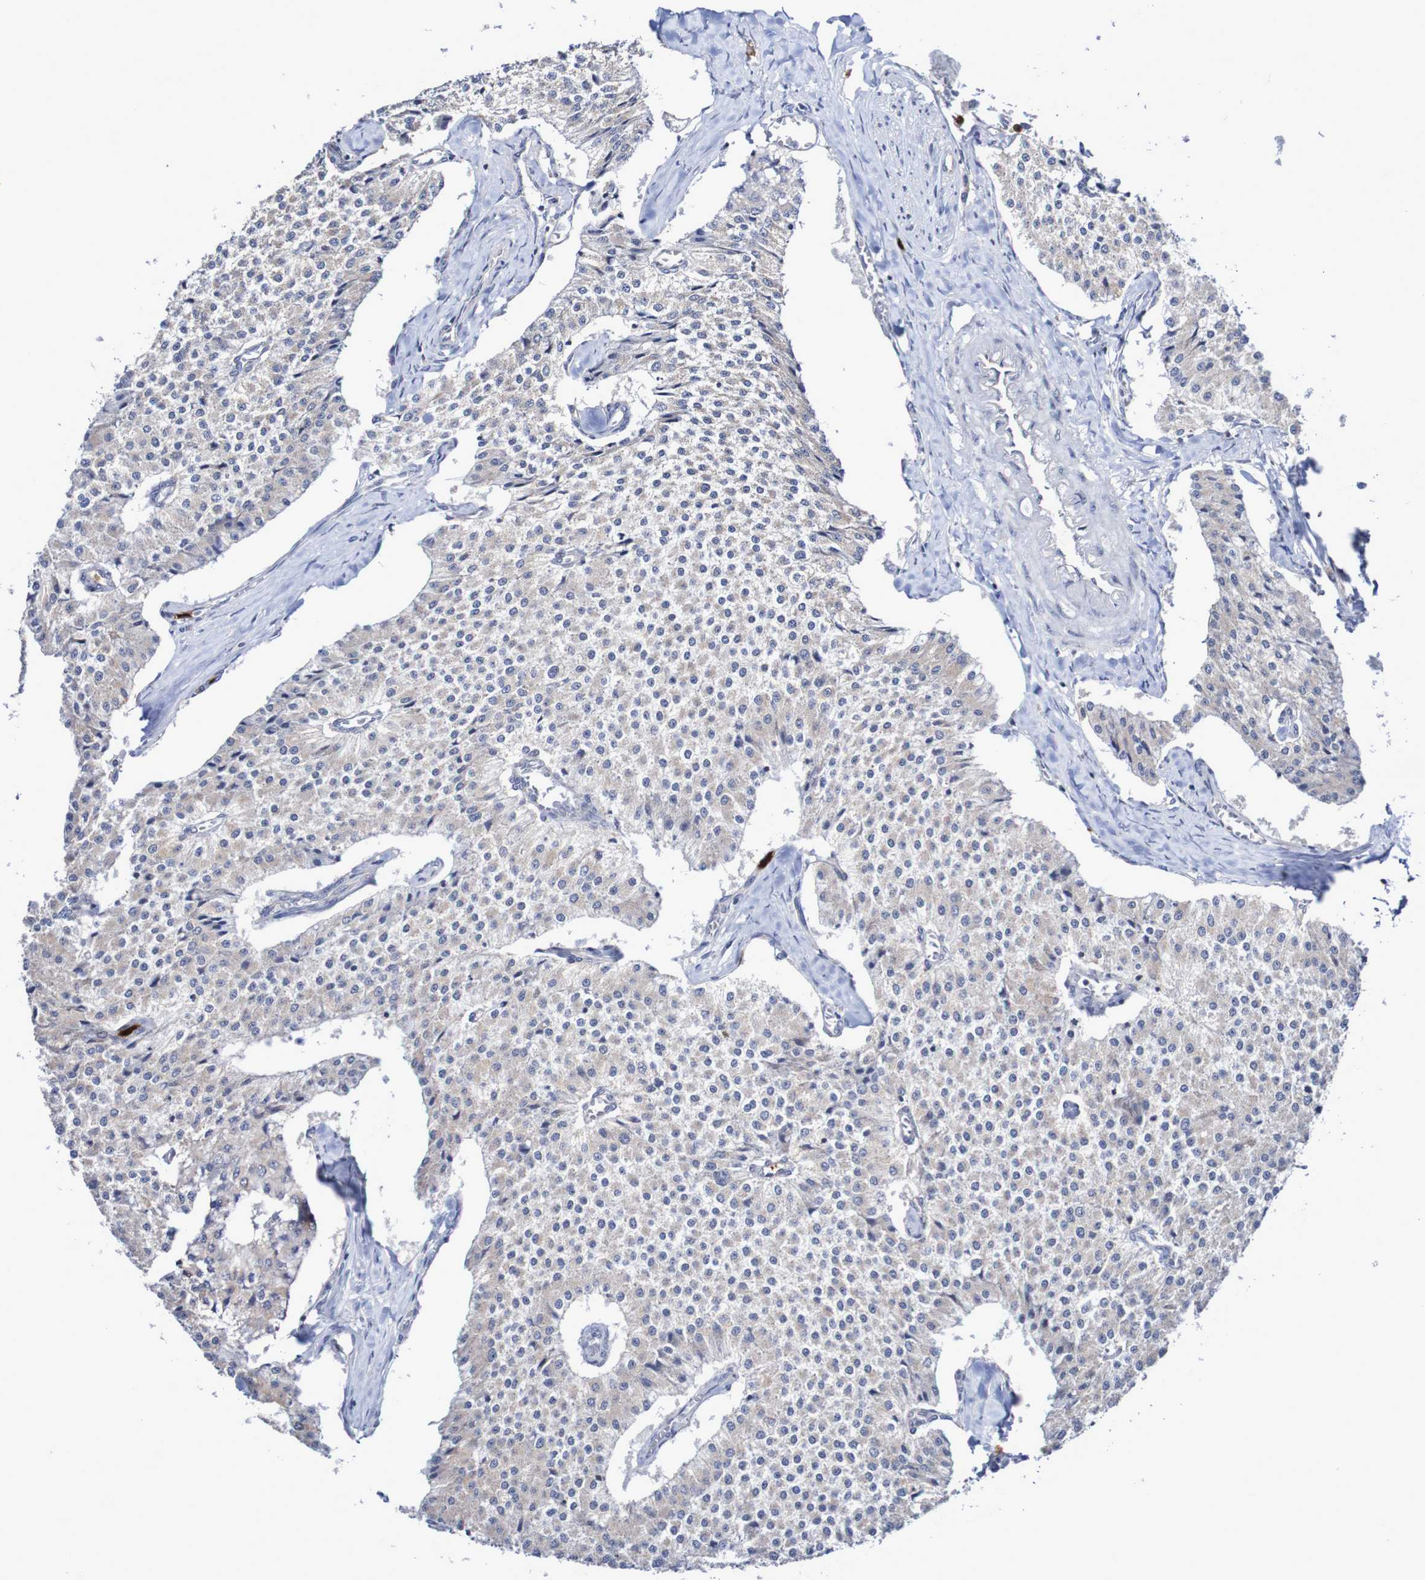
{"staining": {"intensity": "negative", "quantity": "none", "location": "none"}, "tissue": "carcinoid", "cell_type": "Tumor cells", "image_type": "cancer", "snomed": [{"axis": "morphology", "description": "Carcinoid, malignant, NOS"}, {"axis": "topography", "description": "Colon"}], "caption": "There is no significant positivity in tumor cells of malignant carcinoid. (Immunohistochemistry, brightfield microscopy, high magnification).", "gene": "PARP4", "patient": {"sex": "female", "age": 52}}